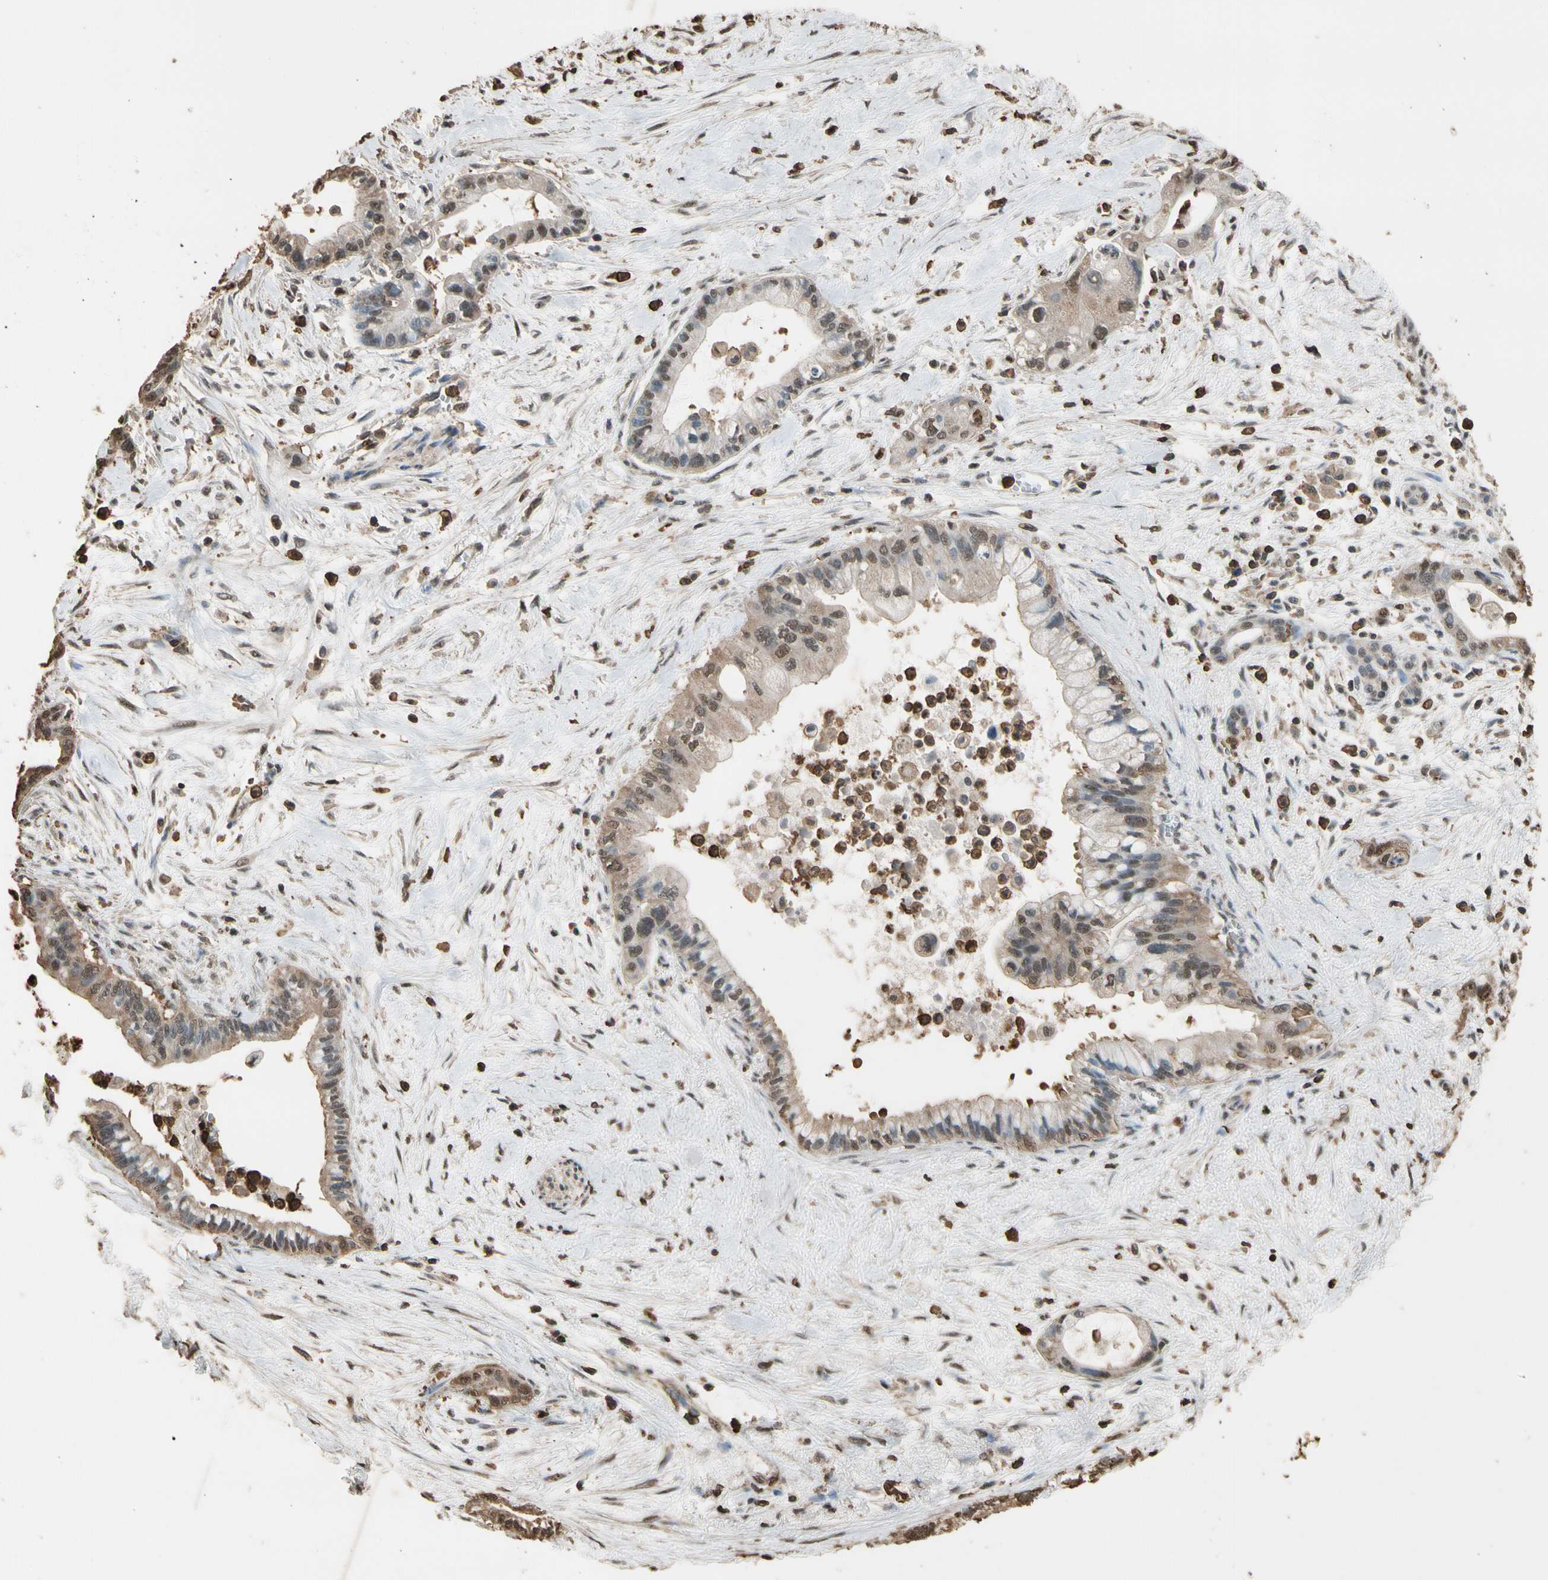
{"staining": {"intensity": "moderate", "quantity": ">75%", "location": "cytoplasmic/membranous,nuclear"}, "tissue": "pancreatic cancer", "cell_type": "Tumor cells", "image_type": "cancer", "snomed": [{"axis": "morphology", "description": "Adenocarcinoma, NOS"}, {"axis": "topography", "description": "Pancreas"}], "caption": "A brown stain shows moderate cytoplasmic/membranous and nuclear staining of a protein in adenocarcinoma (pancreatic) tumor cells. The staining is performed using DAB brown chromogen to label protein expression. The nuclei are counter-stained blue using hematoxylin.", "gene": "TNFSF13B", "patient": {"sex": "male", "age": 70}}